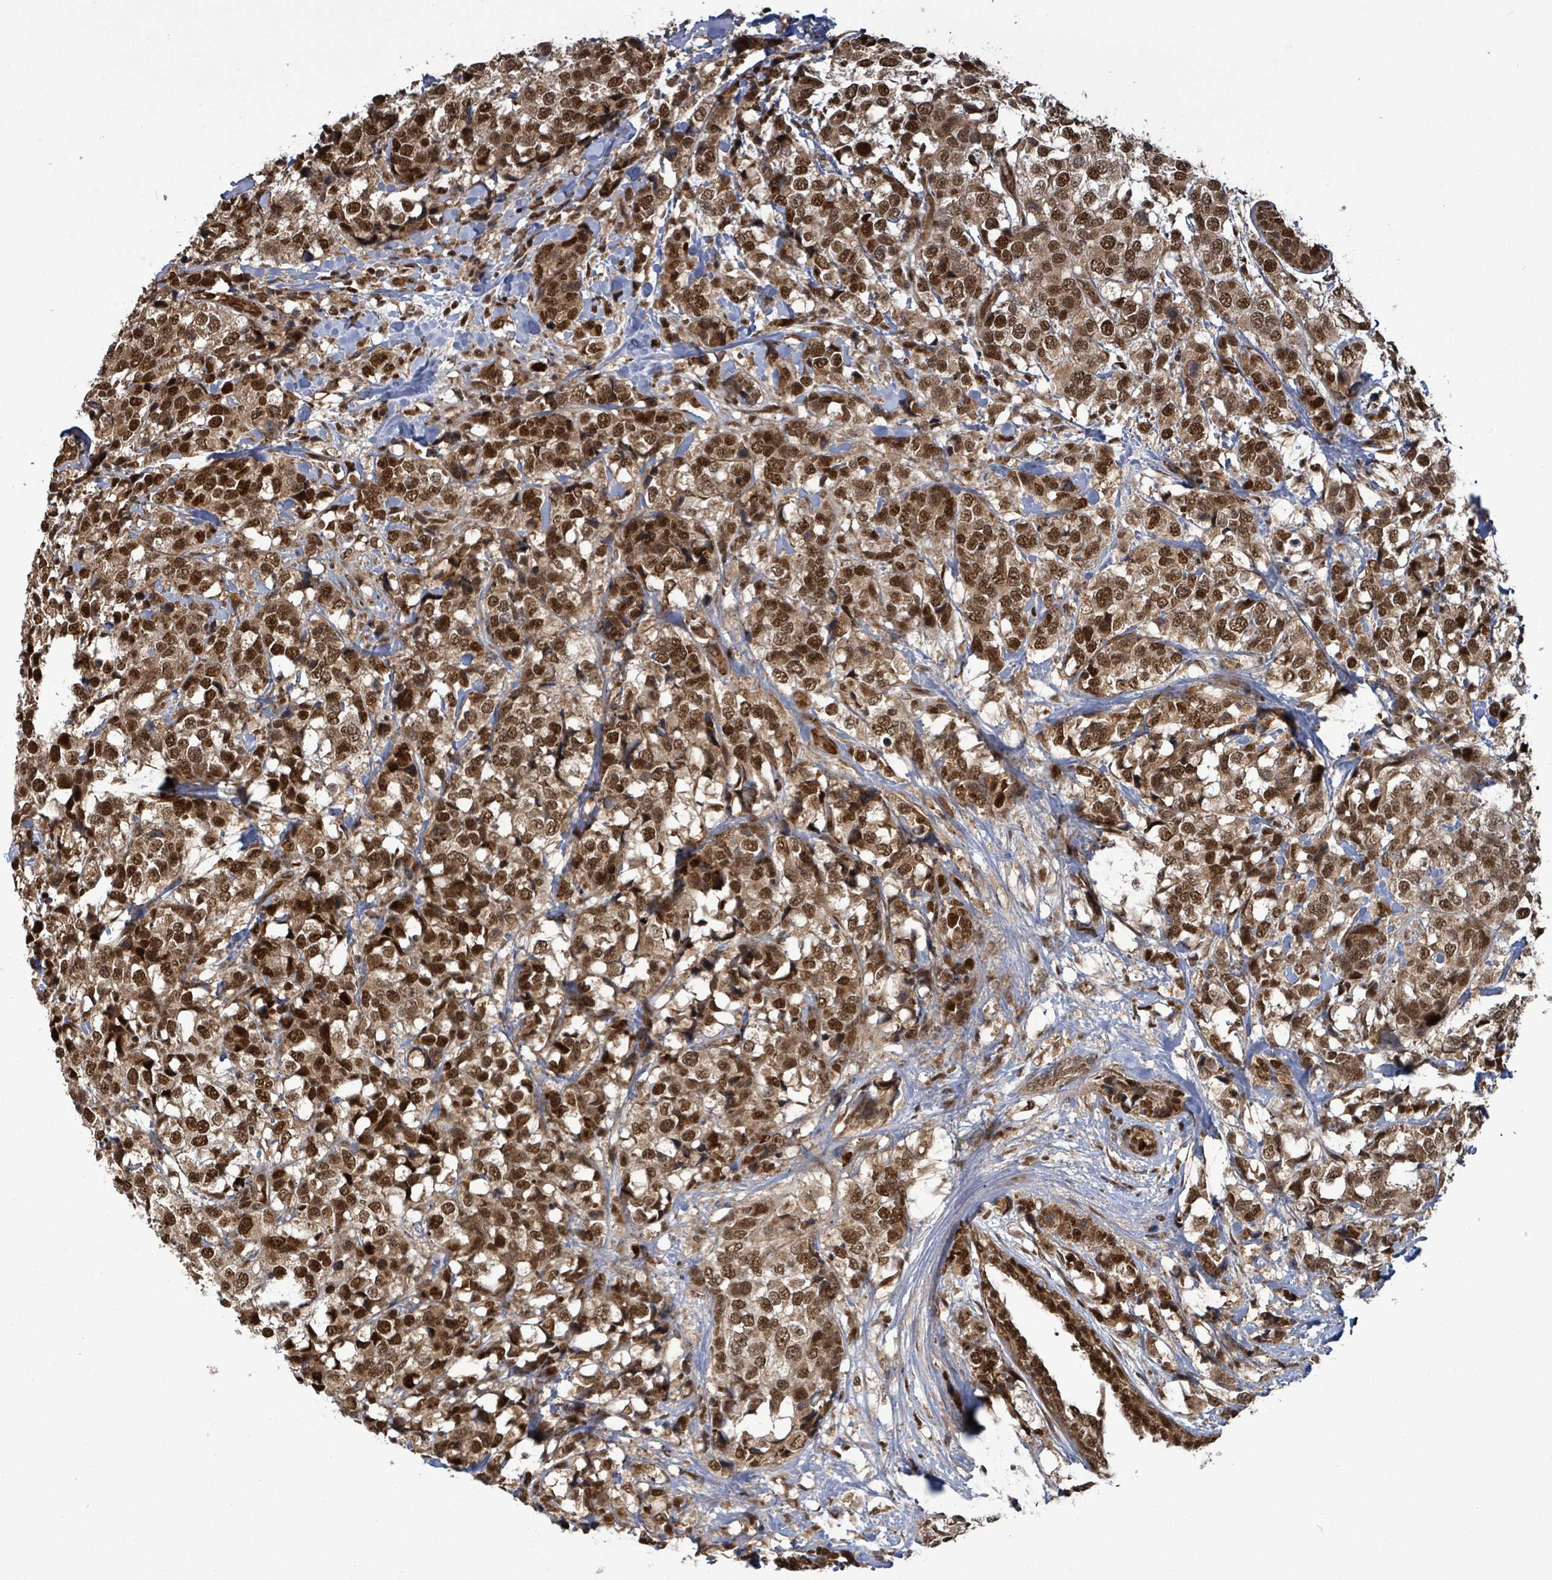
{"staining": {"intensity": "strong", "quantity": ">75%", "location": "cytoplasmic/membranous,nuclear"}, "tissue": "breast cancer", "cell_type": "Tumor cells", "image_type": "cancer", "snomed": [{"axis": "morphology", "description": "Lobular carcinoma"}, {"axis": "topography", "description": "Breast"}], "caption": "Immunohistochemical staining of breast lobular carcinoma demonstrates high levels of strong cytoplasmic/membranous and nuclear staining in about >75% of tumor cells.", "gene": "PATZ1", "patient": {"sex": "female", "age": 59}}